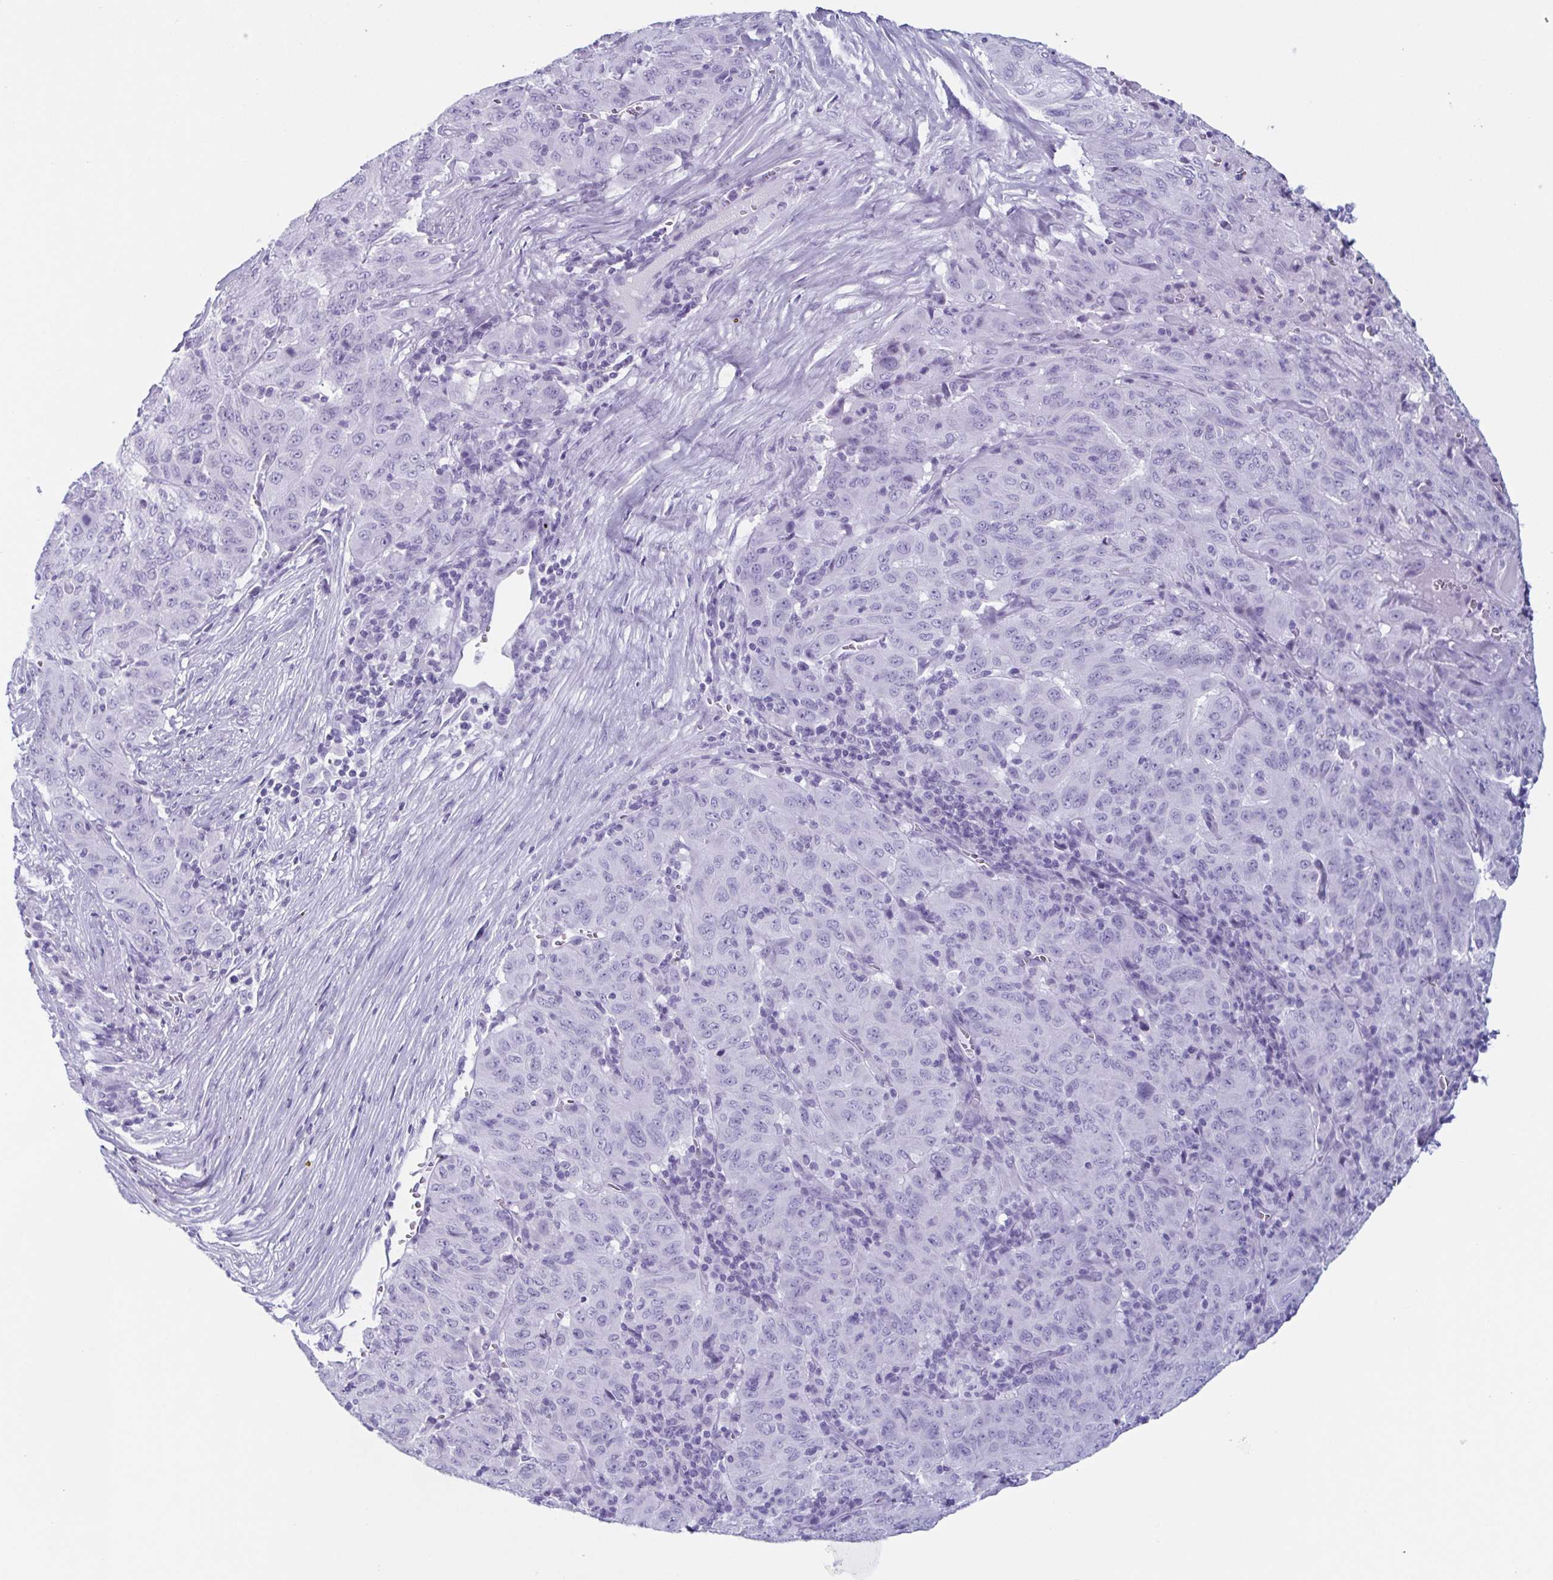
{"staining": {"intensity": "negative", "quantity": "none", "location": "none"}, "tissue": "pancreatic cancer", "cell_type": "Tumor cells", "image_type": "cancer", "snomed": [{"axis": "morphology", "description": "Adenocarcinoma, NOS"}, {"axis": "topography", "description": "Pancreas"}], "caption": "This is an IHC histopathology image of pancreatic cancer. There is no staining in tumor cells.", "gene": "ENKUR", "patient": {"sex": "male", "age": 63}}